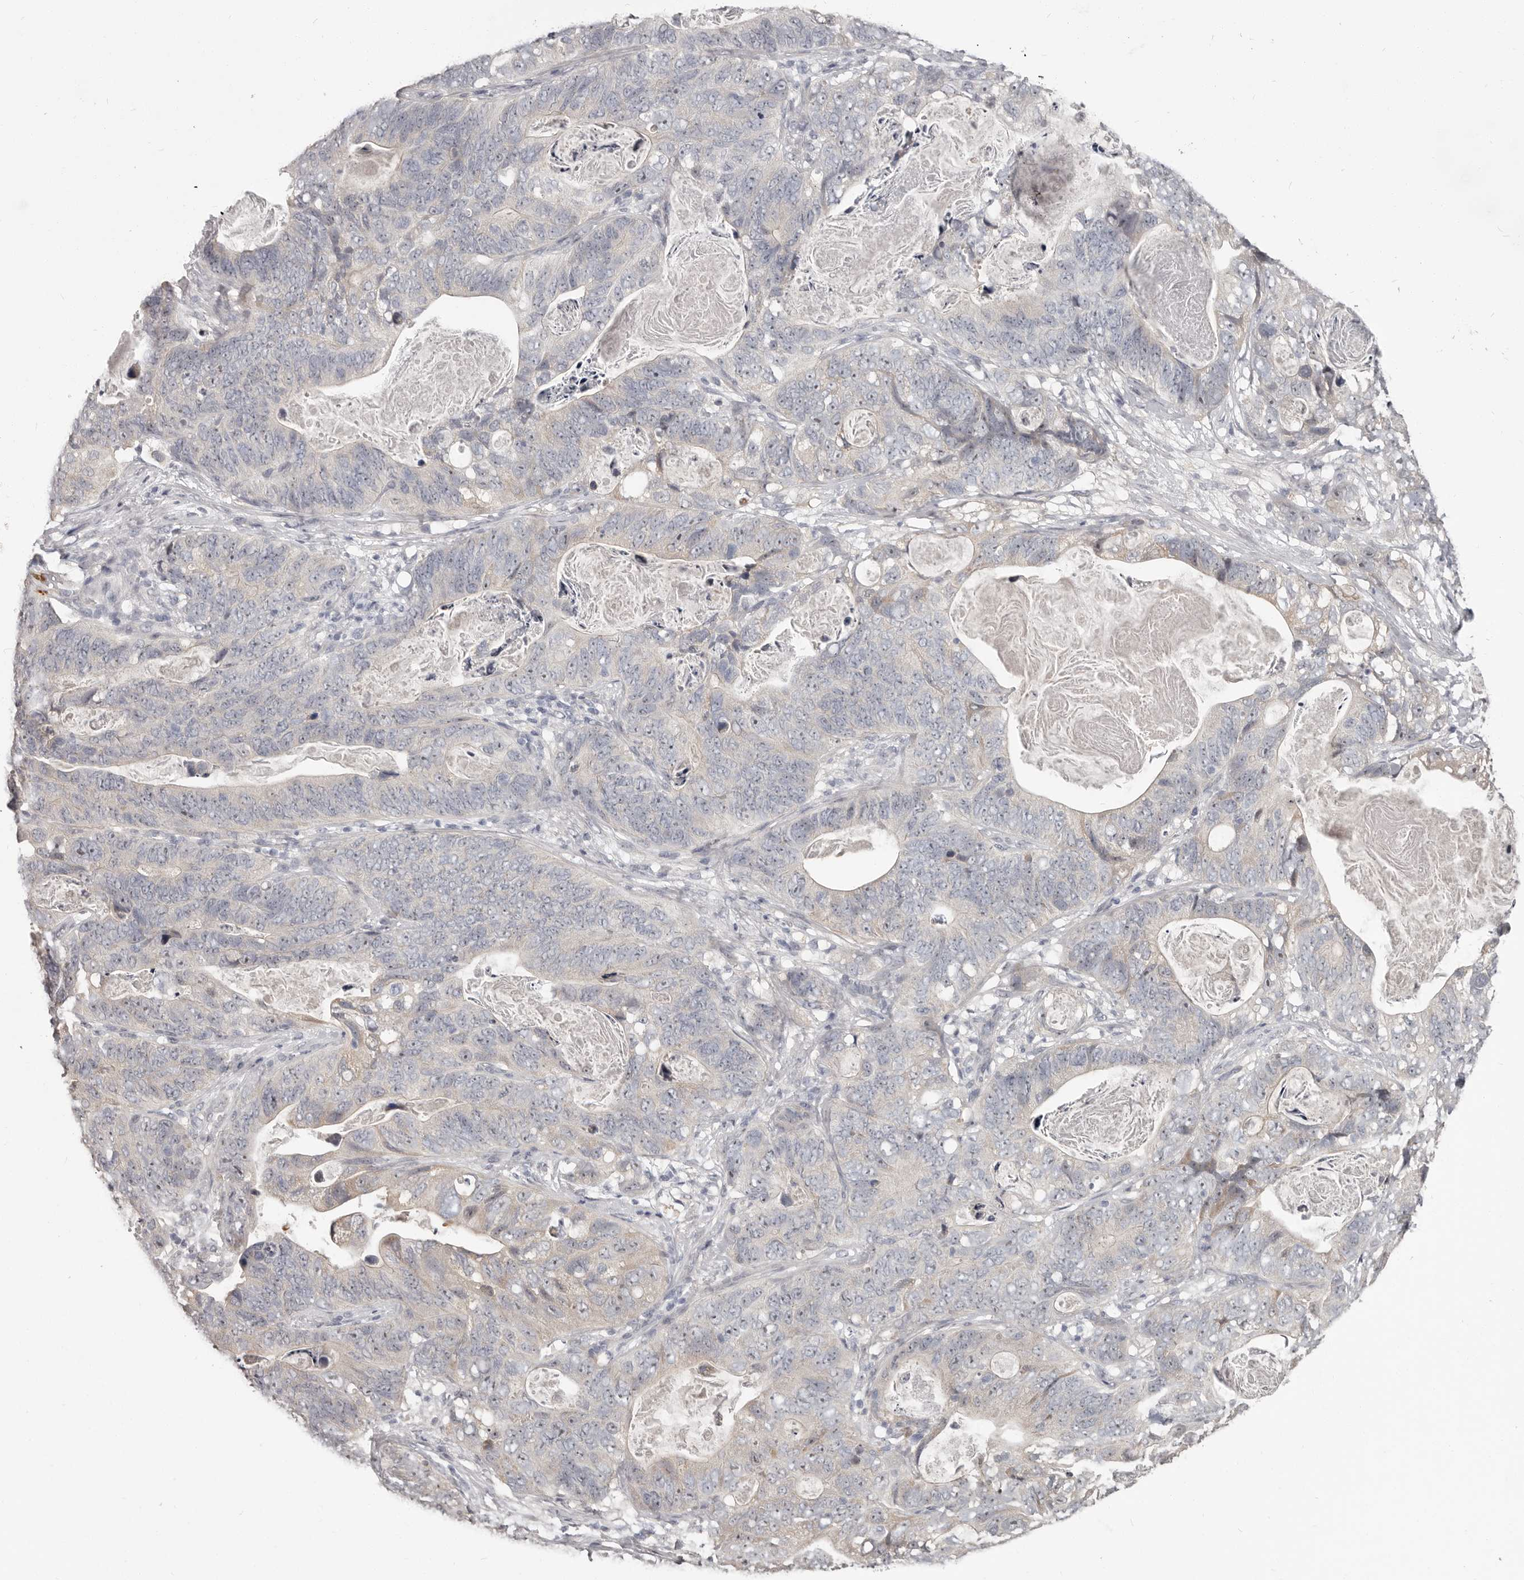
{"staining": {"intensity": "negative", "quantity": "none", "location": "none"}, "tissue": "stomach cancer", "cell_type": "Tumor cells", "image_type": "cancer", "snomed": [{"axis": "morphology", "description": "Normal tissue, NOS"}, {"axis": "morphology", "description": "Adenocarcinoma, NOS"}, {"axis": "topography", "description": "Stomach"}], "caption": "Protein analysis of stomach cancer demonstrates no significant expression in tumor cells.", "gene": "GPR157", "patient": {"sex": "female", "age": 89}}